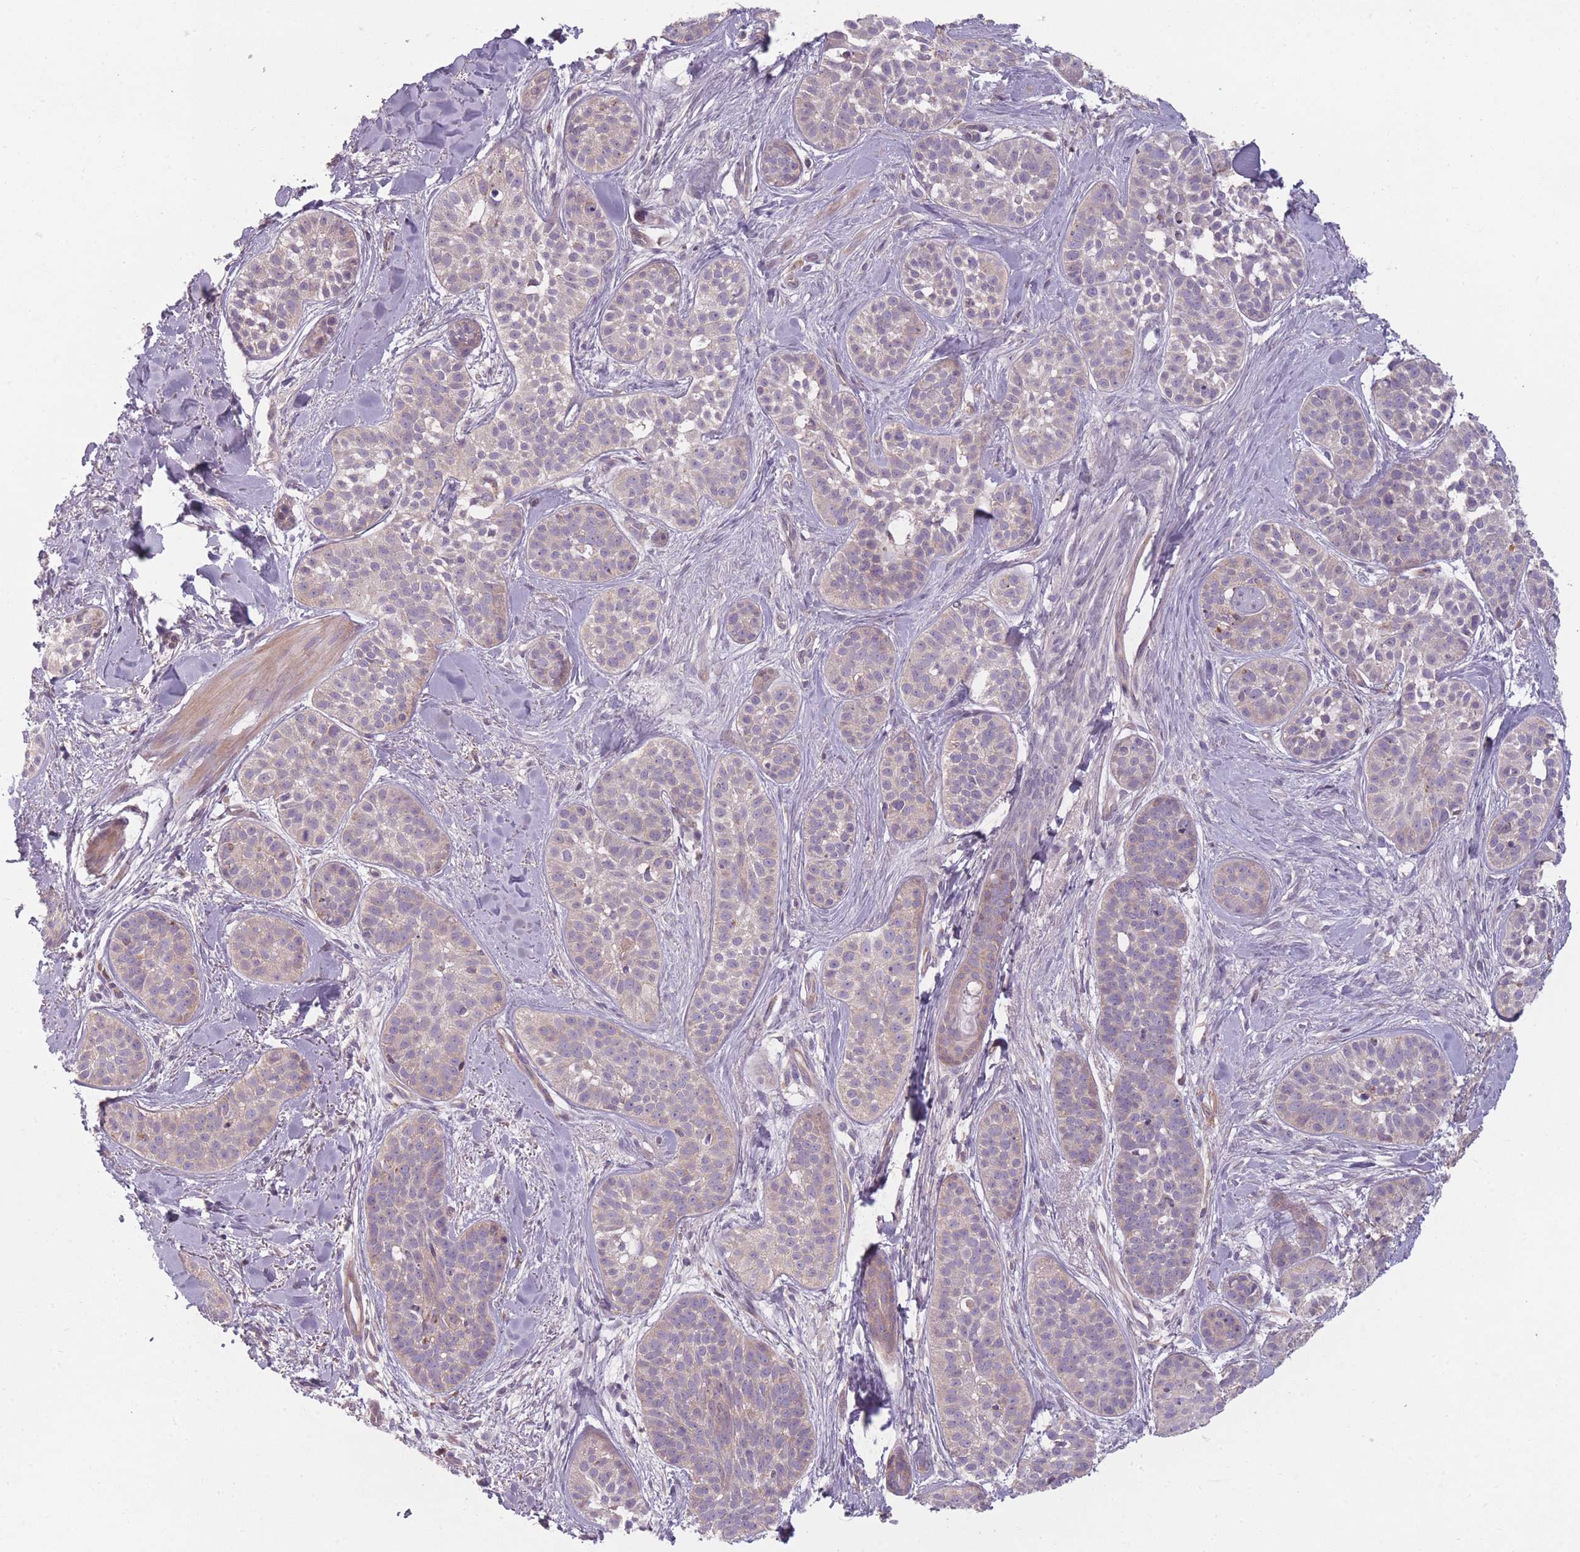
{"staining": {"intensity": "weak", "quantity": "25%-75%", "location": "cytoplasmic/membranous"}, "tissue": "skin cancer", "cell_type": "Tumor cells", "image_type": "cancer", "snomed": [{"axis": "morphology", "description": "Basal cell carcinoma"}, {"axis": "topography", "description": "Skin"}], "caption": "Weak cytoplasmic/membranous protein expression is seen in approximately 25%-75% of tumor cells in skin cancer (basal cell carcinoma).", "gene": "NT5DC2", "patient": {"sex": "male", "age": 52}}